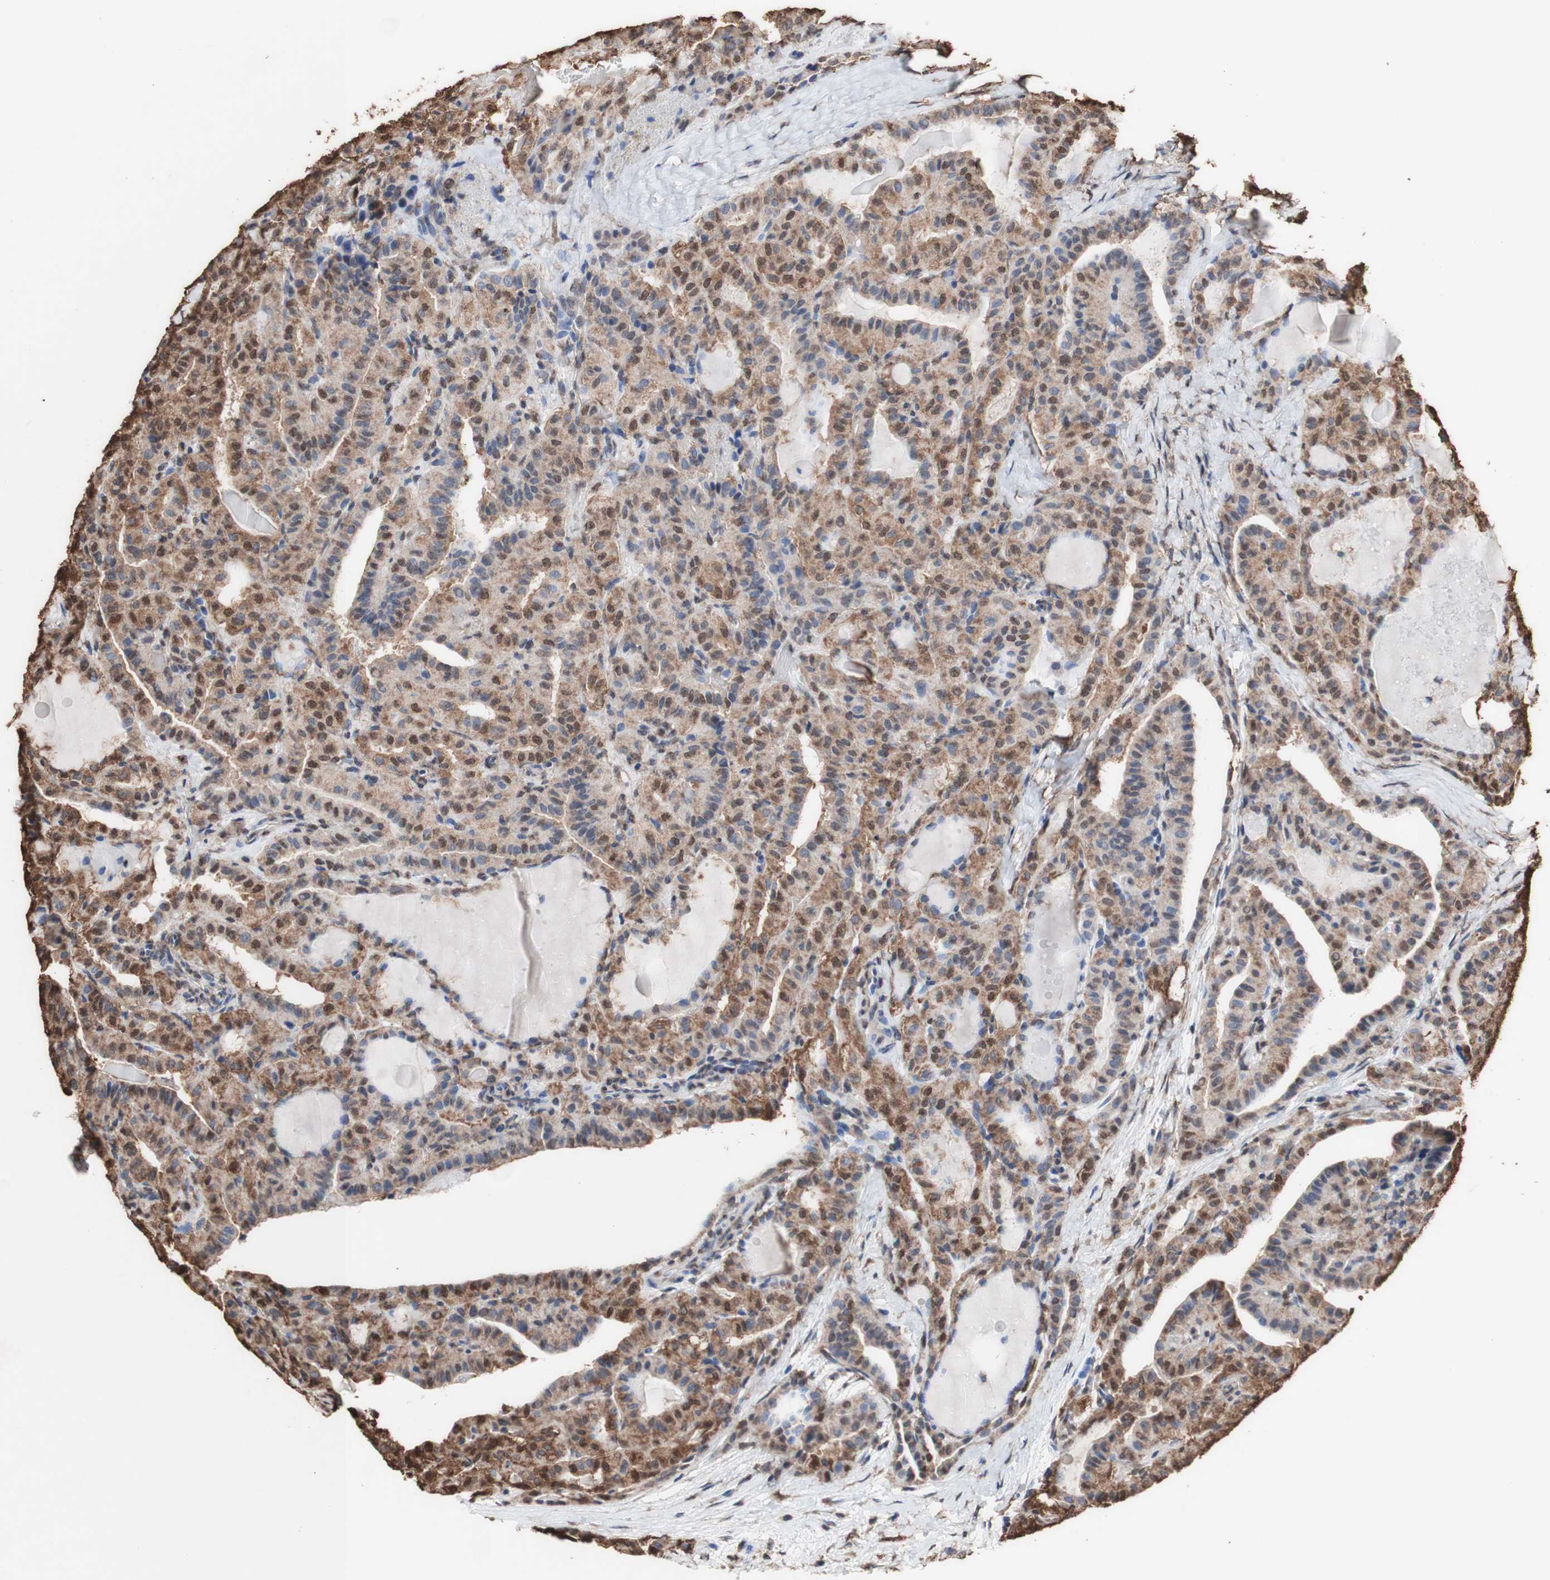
{"staining": {"intensity": "moderate", "quantity": "25%-75%", "location": "cytoplasmic/membranous,nuclear"}, "tissue": "thyroid cancer", "cell_type": "Tumor cells", "image_type": "cancer", "snomed": [{"axis": "morphology", "description": "Papillary adenocarcinoma, NOS"}, {"axis": "topography", "description": "Thyroid gland"}], "caption": "Moderate cytoplasmic/membranous and nuclear protein expression is appreciated in approximately 25%-75% of tumor cells in thyroid papillary adenocarcinoma.", "gene": "PIDD1", "patient": {"sex": "male", "age": 77}}